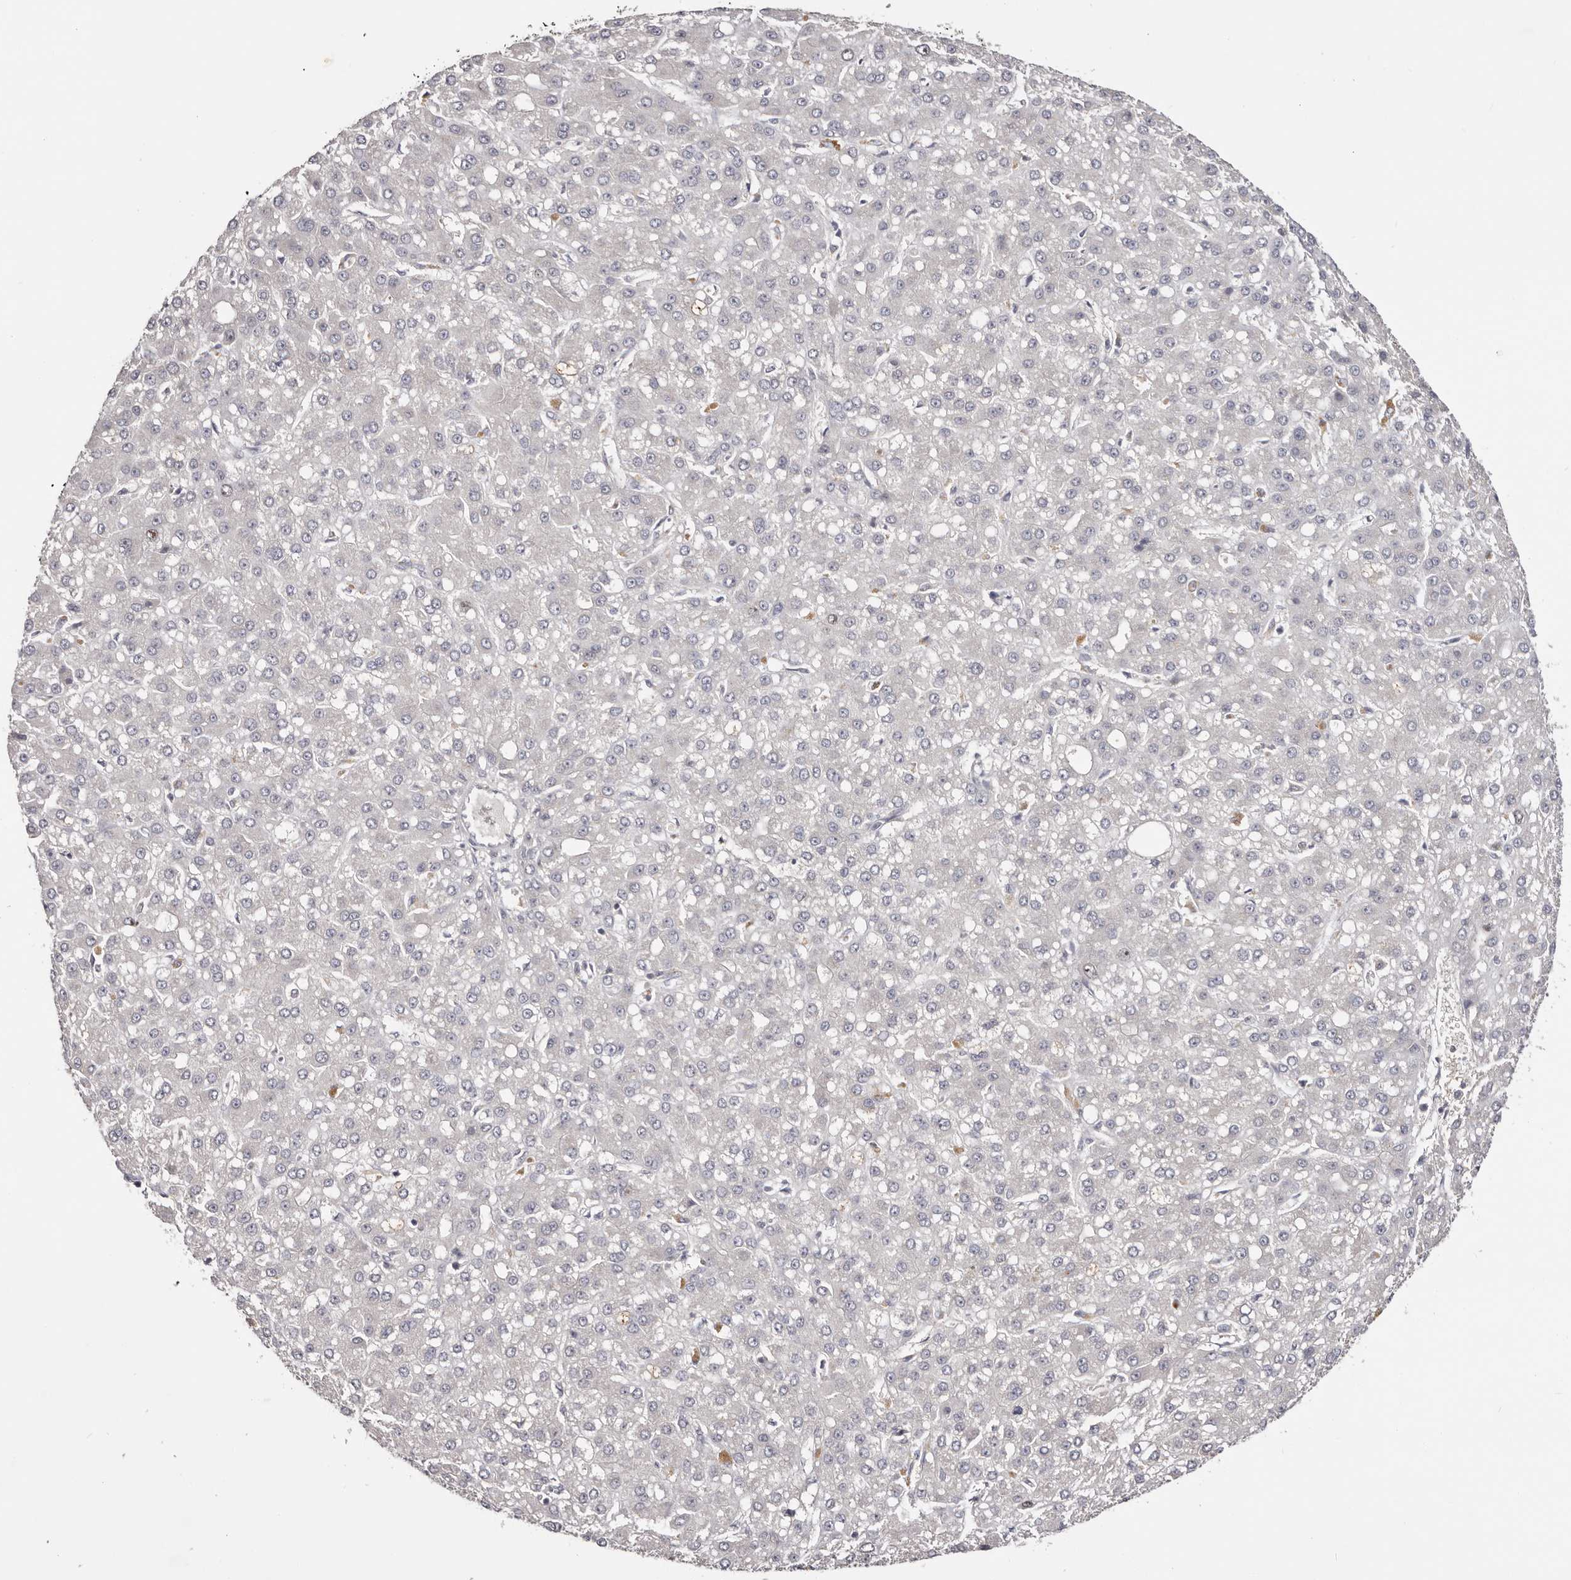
{"staining": {"intensity": "negative", "quantity": "none", "location": "none"}, "tissue": "liver cancer", "cell_type": "Tumor cells", "image_type": "cancer", "snomed": [{"axis": "morphology", "description": "Carcinoma, Hepatocellular, NOS"}, {"axis": "topography", "description": "Liver"}], "caption": "This histopathology image is of hepatocellular carcinoma (liver) stained with immunohistochemistry to label a protein in brown with the nuclei are counter-stained blue. There is no positivity in tumor cells.", "gene": "CCDC190", "patient": {"sex": "male", "age": 67}}